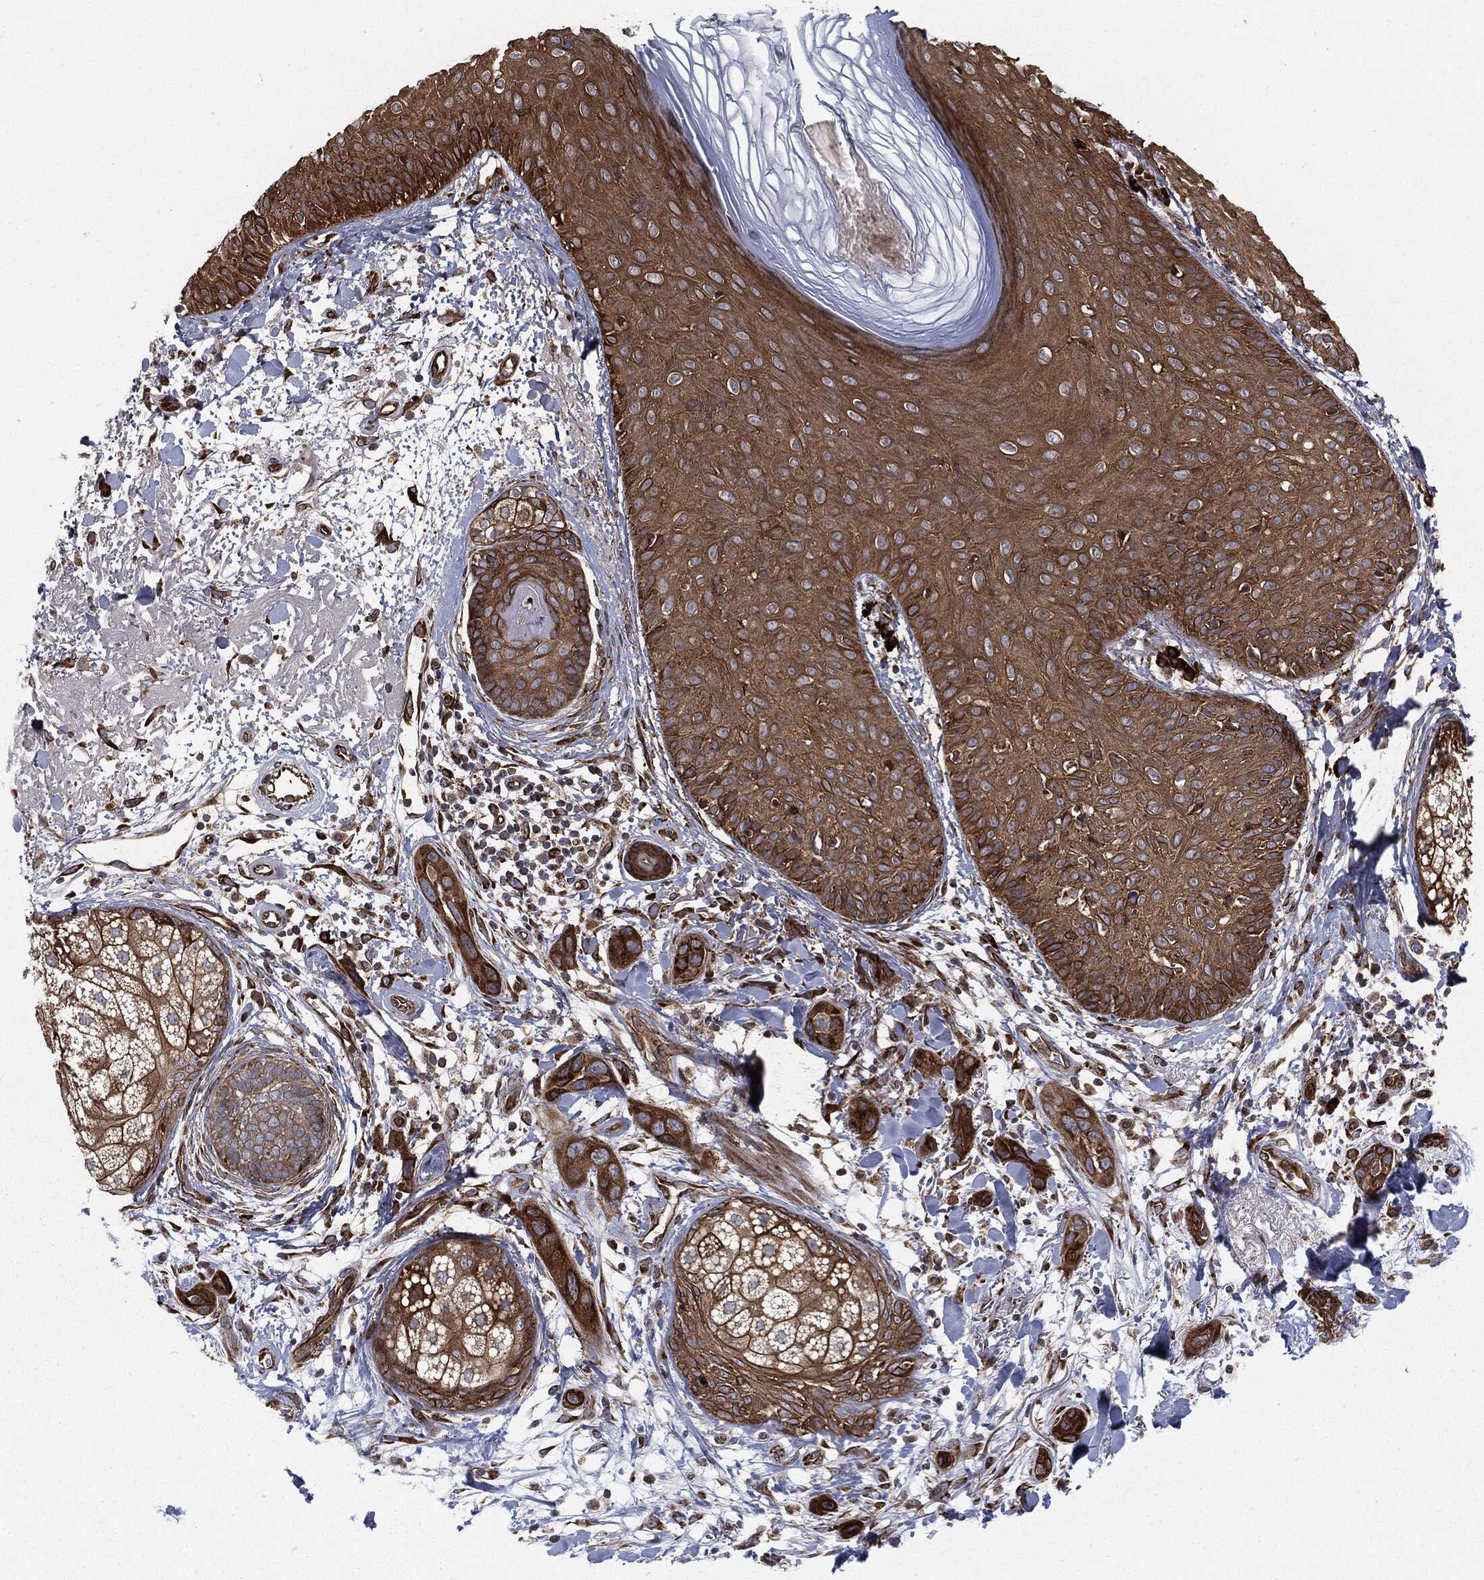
{"staining": {"intensity": "strong", "quantity": ">75%", "location": "cytoplasmic/membranous"}, "tissue": "skin cancer", "cell_type": "Tumor cells", "image_type": "cancer", "snomed": [{"axis": "morphology", "description": "Squamous cell carcinoma, NOS"}, {"axis": "topography", "description": "Skin"}], "caption": "Immunohistochemistry (IHC) (DAB (3,3'-diaminobenzidine)) staining of skin cancer exhibits strong cytoplasmic/membranous protein staining in approximately >75% of tumor cells. The staining is performed using DAB (3,3'-diaminobenzidine) brown chromogen to label protein expression. The nuclei are counter-stained blue using hematoxylin.", "gene": "CYLD", "patient": {"sex": "male", "age": 78}}